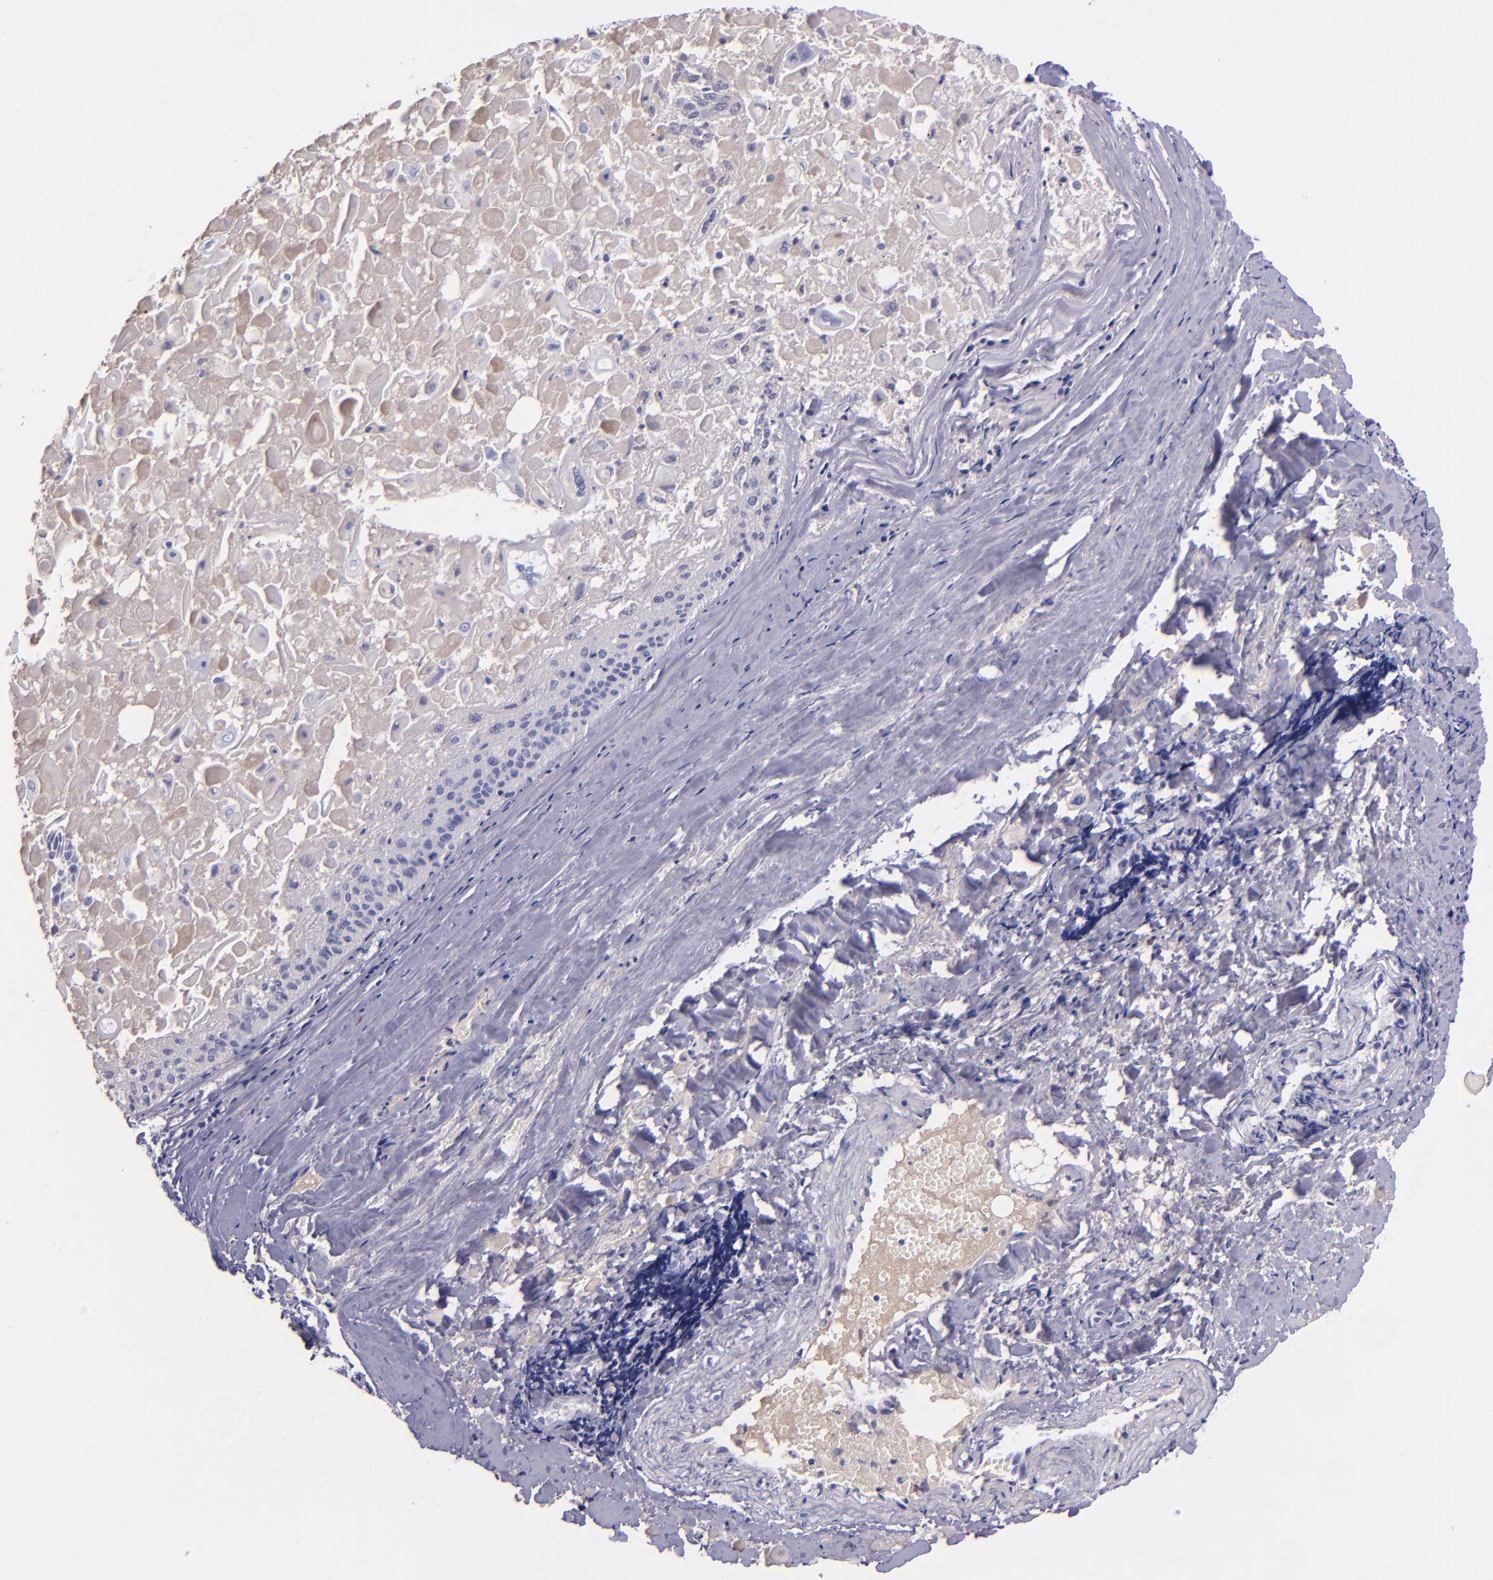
{"staining": {"intensity": "negative", "quantity": "none", "location": "none"}, "tissue": "lung cancer", "cell_type": "Tumor cells", "image_type": "cancer", "snomed": [{"axis": "morphology", "description": "Adenocarcinoma, NOS"}, {"axis": "topography", "description": "Lung"}], "caption": "Immunohistochemistry (IHC) image of human lung cancer (adenocarcinoma) stained for a protein (brown), which demonstrates no positivity in tumor cells. (DAB immunohistochemistry (IHC), high magnification).", "gene": "KNG1", "patient": {"sex": "male", "age": 60}}